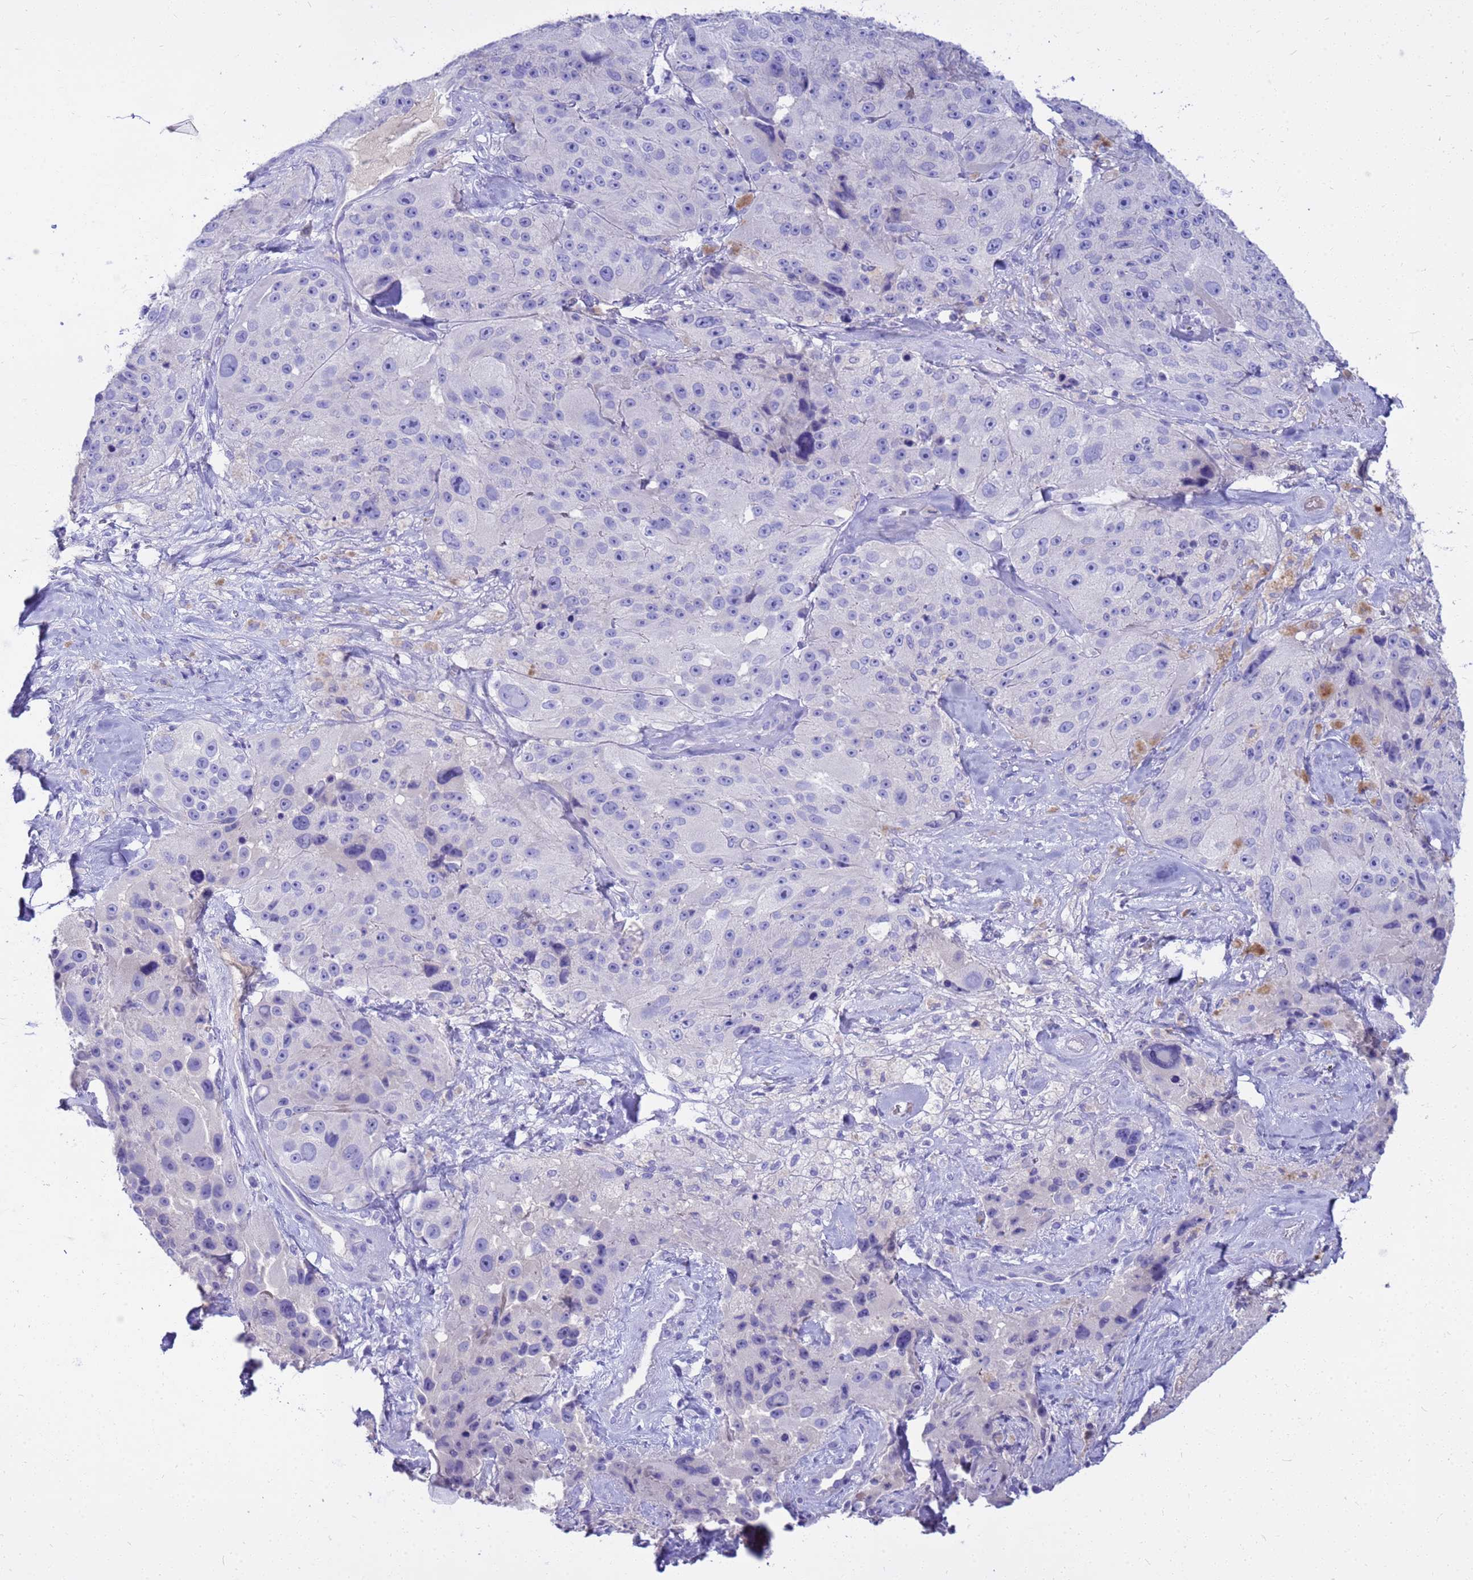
{"staining": {"intensity": "negative", "quantity": "none", "location": "none"}, "tissue": "melanoma", "cell_type": "Tumor cells", "image_type": "cancer", "snomed": [{"axis": "morphology", "description": "Malignant melanoma, Metastatic site"}, {"axis": "topography", "description": "Lymph node"}], "caption": "This photomicrograph is of melanoma stained with immunohistochemistry (IHC) to label a protein in brown with the nuclei are counter-stained blue. There is no positivity in tumor cells. Brightfield microscopy of IHC stained with DAB (3,3'-diaminobenzidine) (brown) and hematoxylin (blue), captured at high magnification.", "gene": "SYCN", "patient": {"sex": "male", "age": 62}}